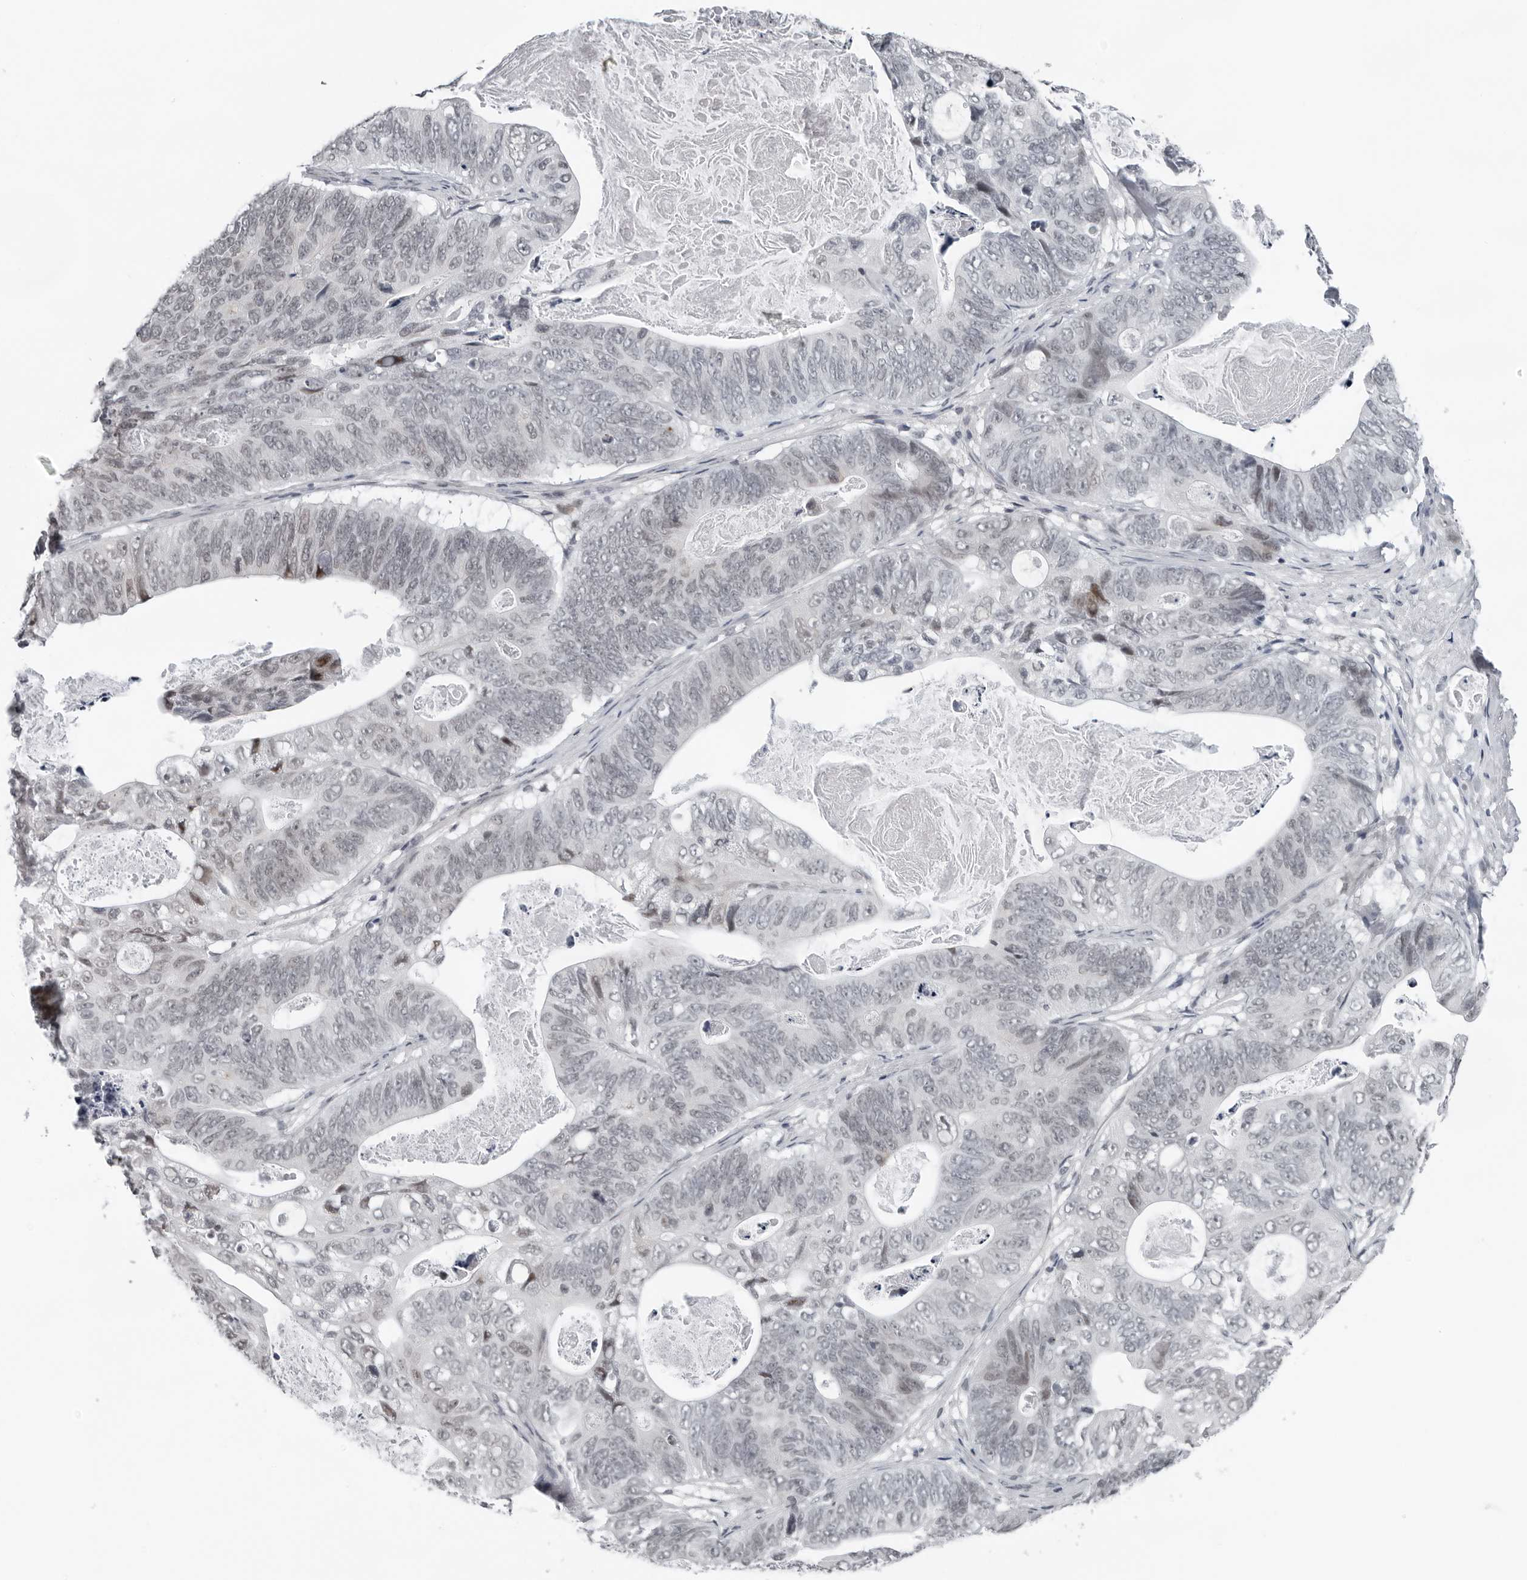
{"staining": {"intensity": "weak", "quantity": "<25%", "location": "nuclear"}, "tissue": "stomach cancer", "cell_type": "Tumor cells", "image_type": "cancer", "snomed": [{"axis": "morphology", "description": "Normal tissue, NOS"}, {"axis": "morphology", "description": "Adenocarcinoma, NOS"}, {"axis": "topography", "description": "Stomach"}], "caption": "DAB (3,3'-diaminobenzidine) immunohistochemical staining of human stomach adenocarcinoma demonstrates no significant expression in tumor cells.", "gene": "PPP1R42", "patient": {"sex": "female", "age": 89}}